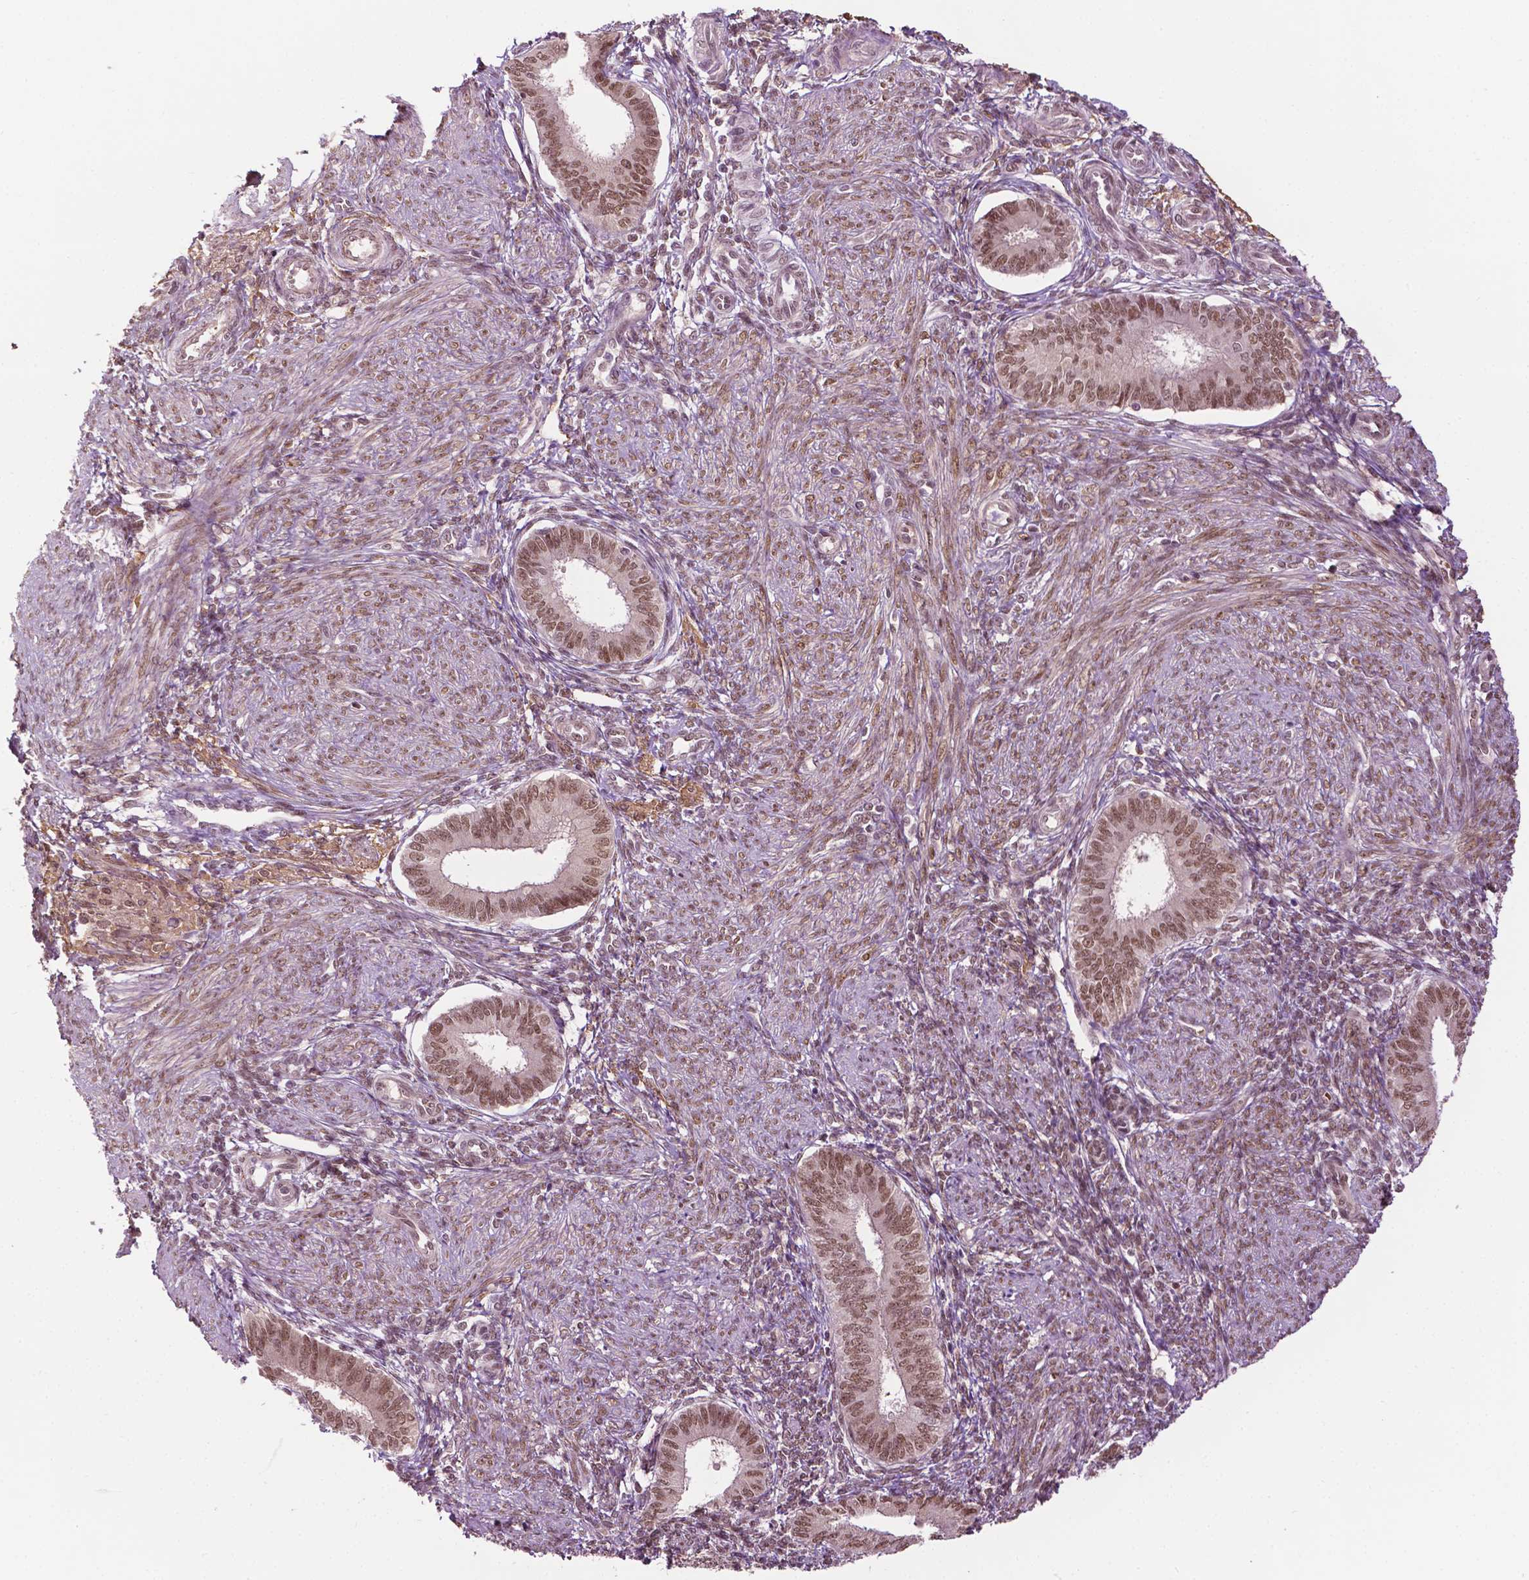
{"staining": {"intensity": "weak", "quantity": "25%-75%", "location": "nuclear"}, "tissue": "endometrium", "cell_type": "Cells in endometrial stroma", "image_type": "normal", "snomed": [{"axis": "morphology", "description": "Normal tissue, NOS"}, {"axis": "topography", "description": "Endometrium"}], "caption": "Cells in endometrial stroma show weak nuclear expression in about 25%-75% of cells in unremarkable endometrium. (DAB (3,3'-diaminobenzidine) IHC with brightfield microscopy, high magnification).", "gene": "UBQLN4", "patient": {"sex": "female", "age": 39}}